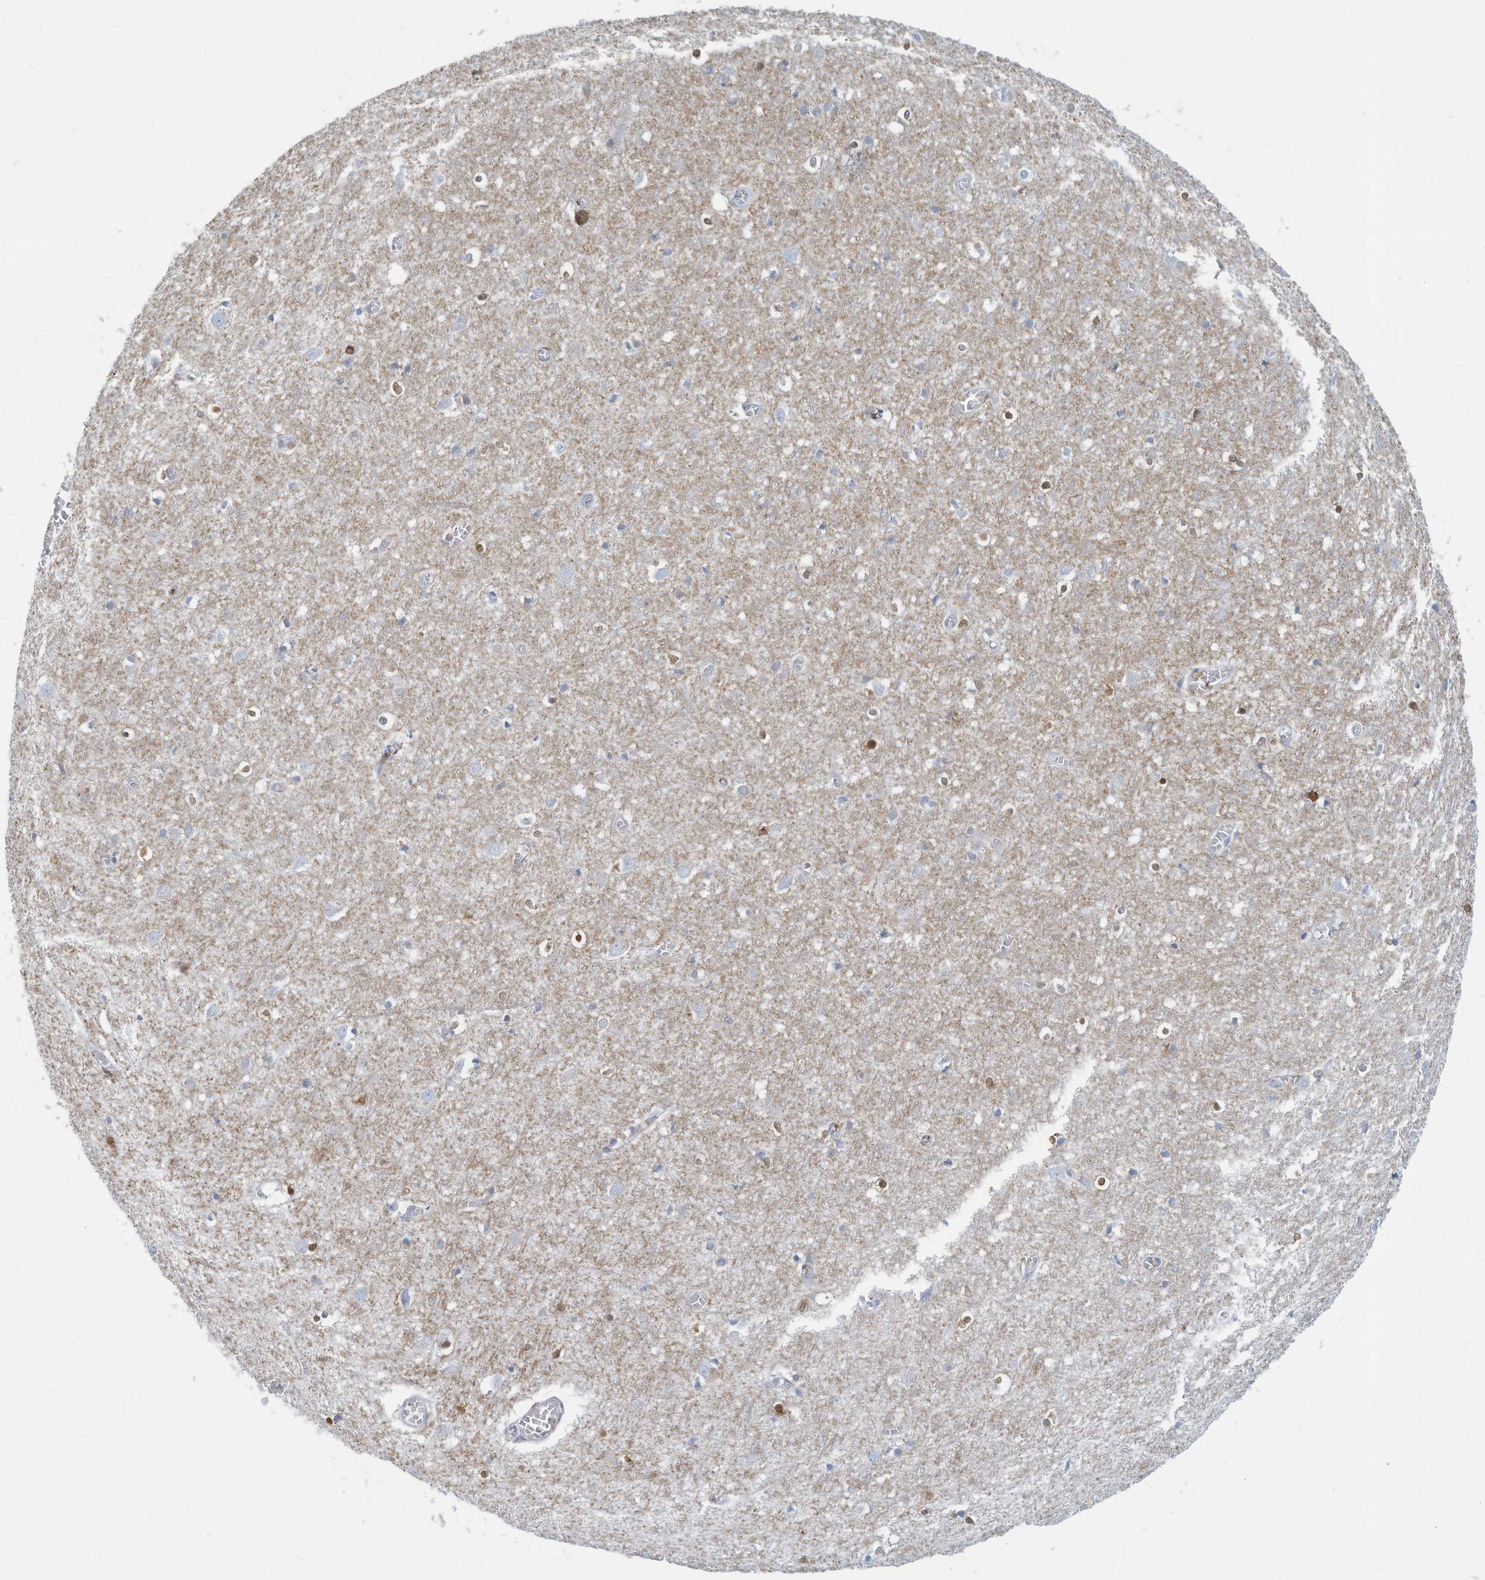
{"staining": {"intensity": "negative", "quantity": "none", "location": "none"}, "tissue": "cerebral cortex", "cell_type": "Endothelial cells", "image_type": "normal", "snomed": [{"axis": "morphology", "description": "Normal tissue, NOS"}, {"axis": "topography", "description": "Cerebral cortex"}], "caption": "Immunohistochemistry (IHC) of benign human cerebral cortex reveals no expression in endothelial cells. (Brightfield microscopy of DAB (3,3'-diaminobenzidine) IHC at high magnification).", "gene": "ERI2", "patient": {"sex": "female", "age": 64}}